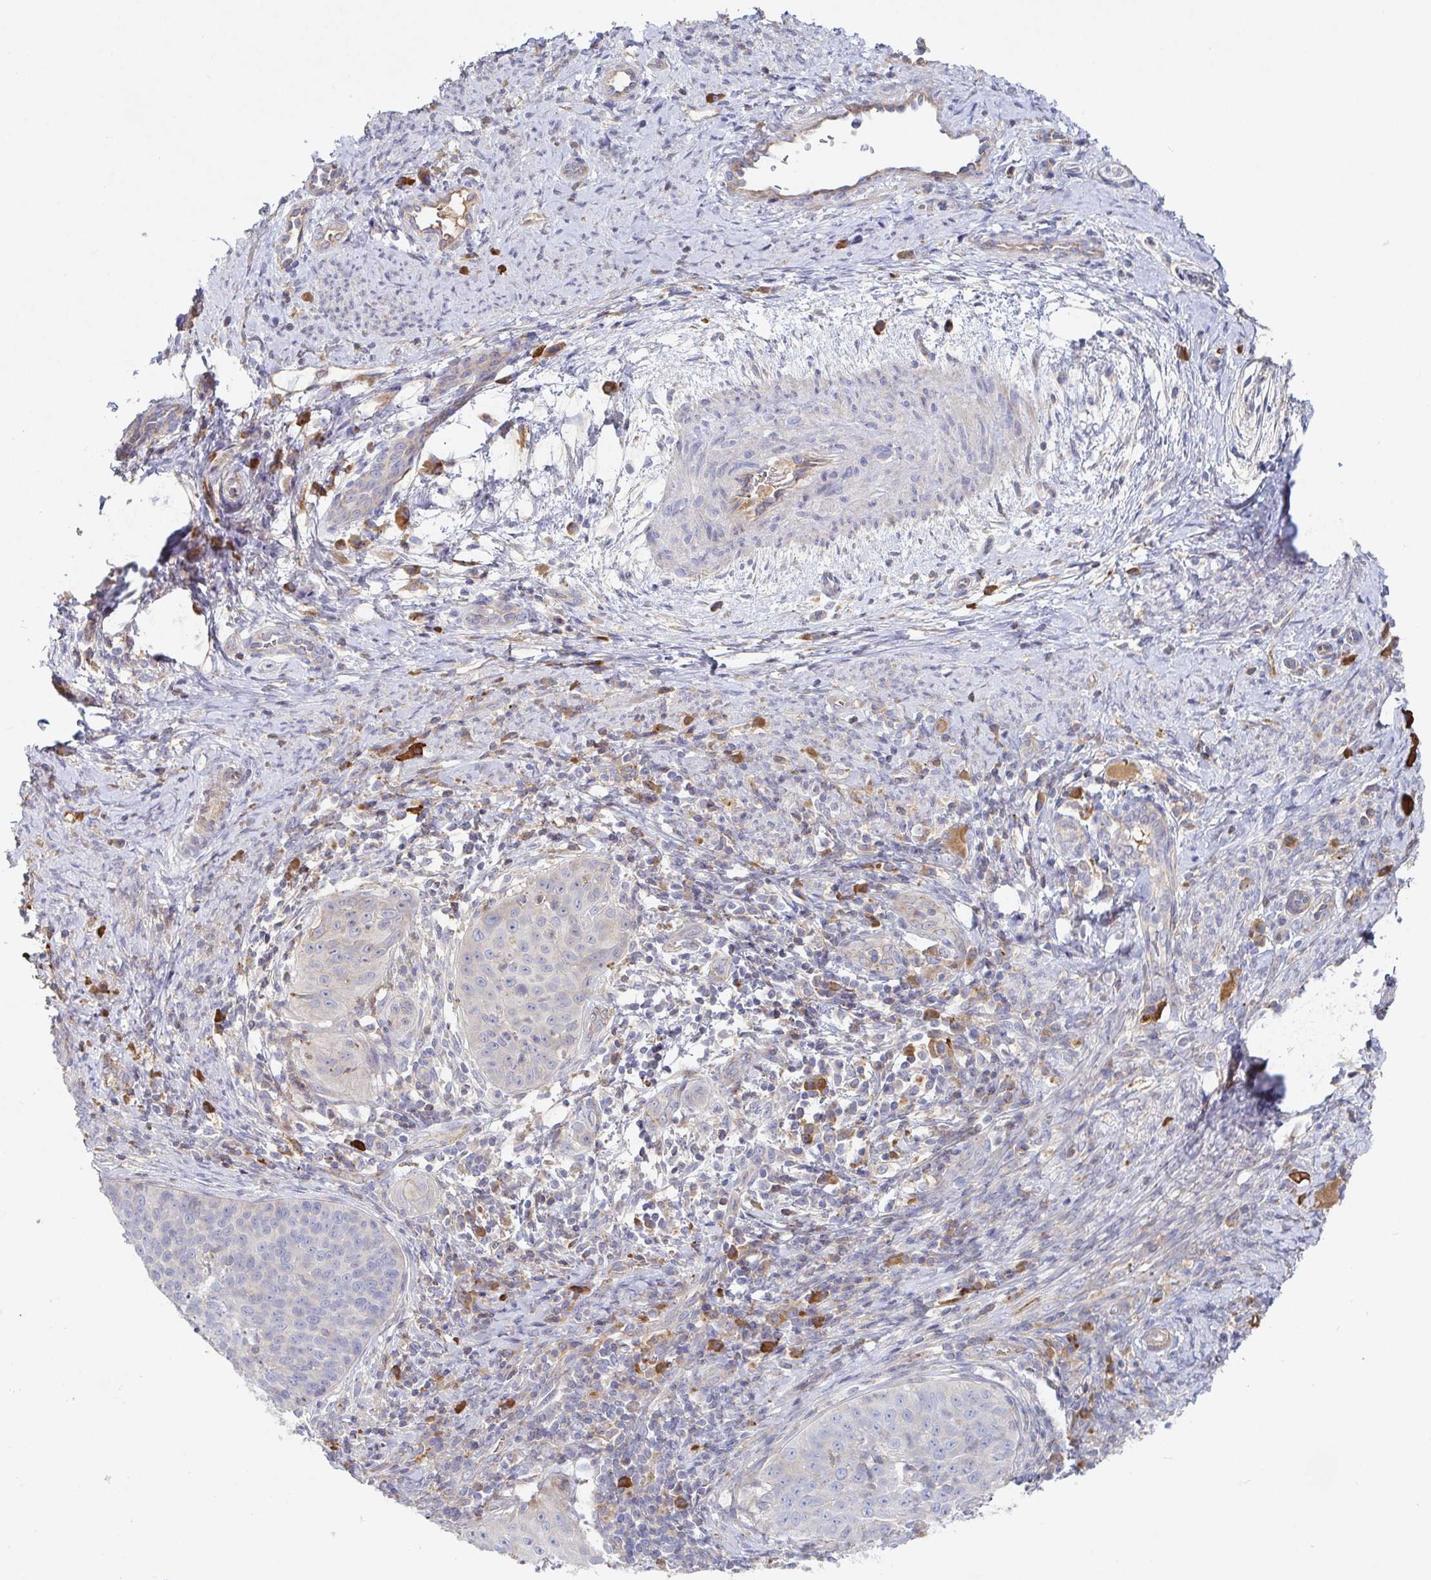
{"staining": {"intensity": "negative", "quantity": "none", "location": "none"}, "tissue": "cervical cancer", "cell_type": "Tumor cells", "image_type": "cancer", "snomed": [{"axis": "morphology", "description": "Squamous cell carcinoma, NOS"}, {"axis": "topography", "description": "Cervix"}], "caption": "Cervical cancer stained for a protein using immunohistochemistry shows no staining tumor cells.", "gene": "IRAK2", "patient": {"sex": "female", "age": 30}}